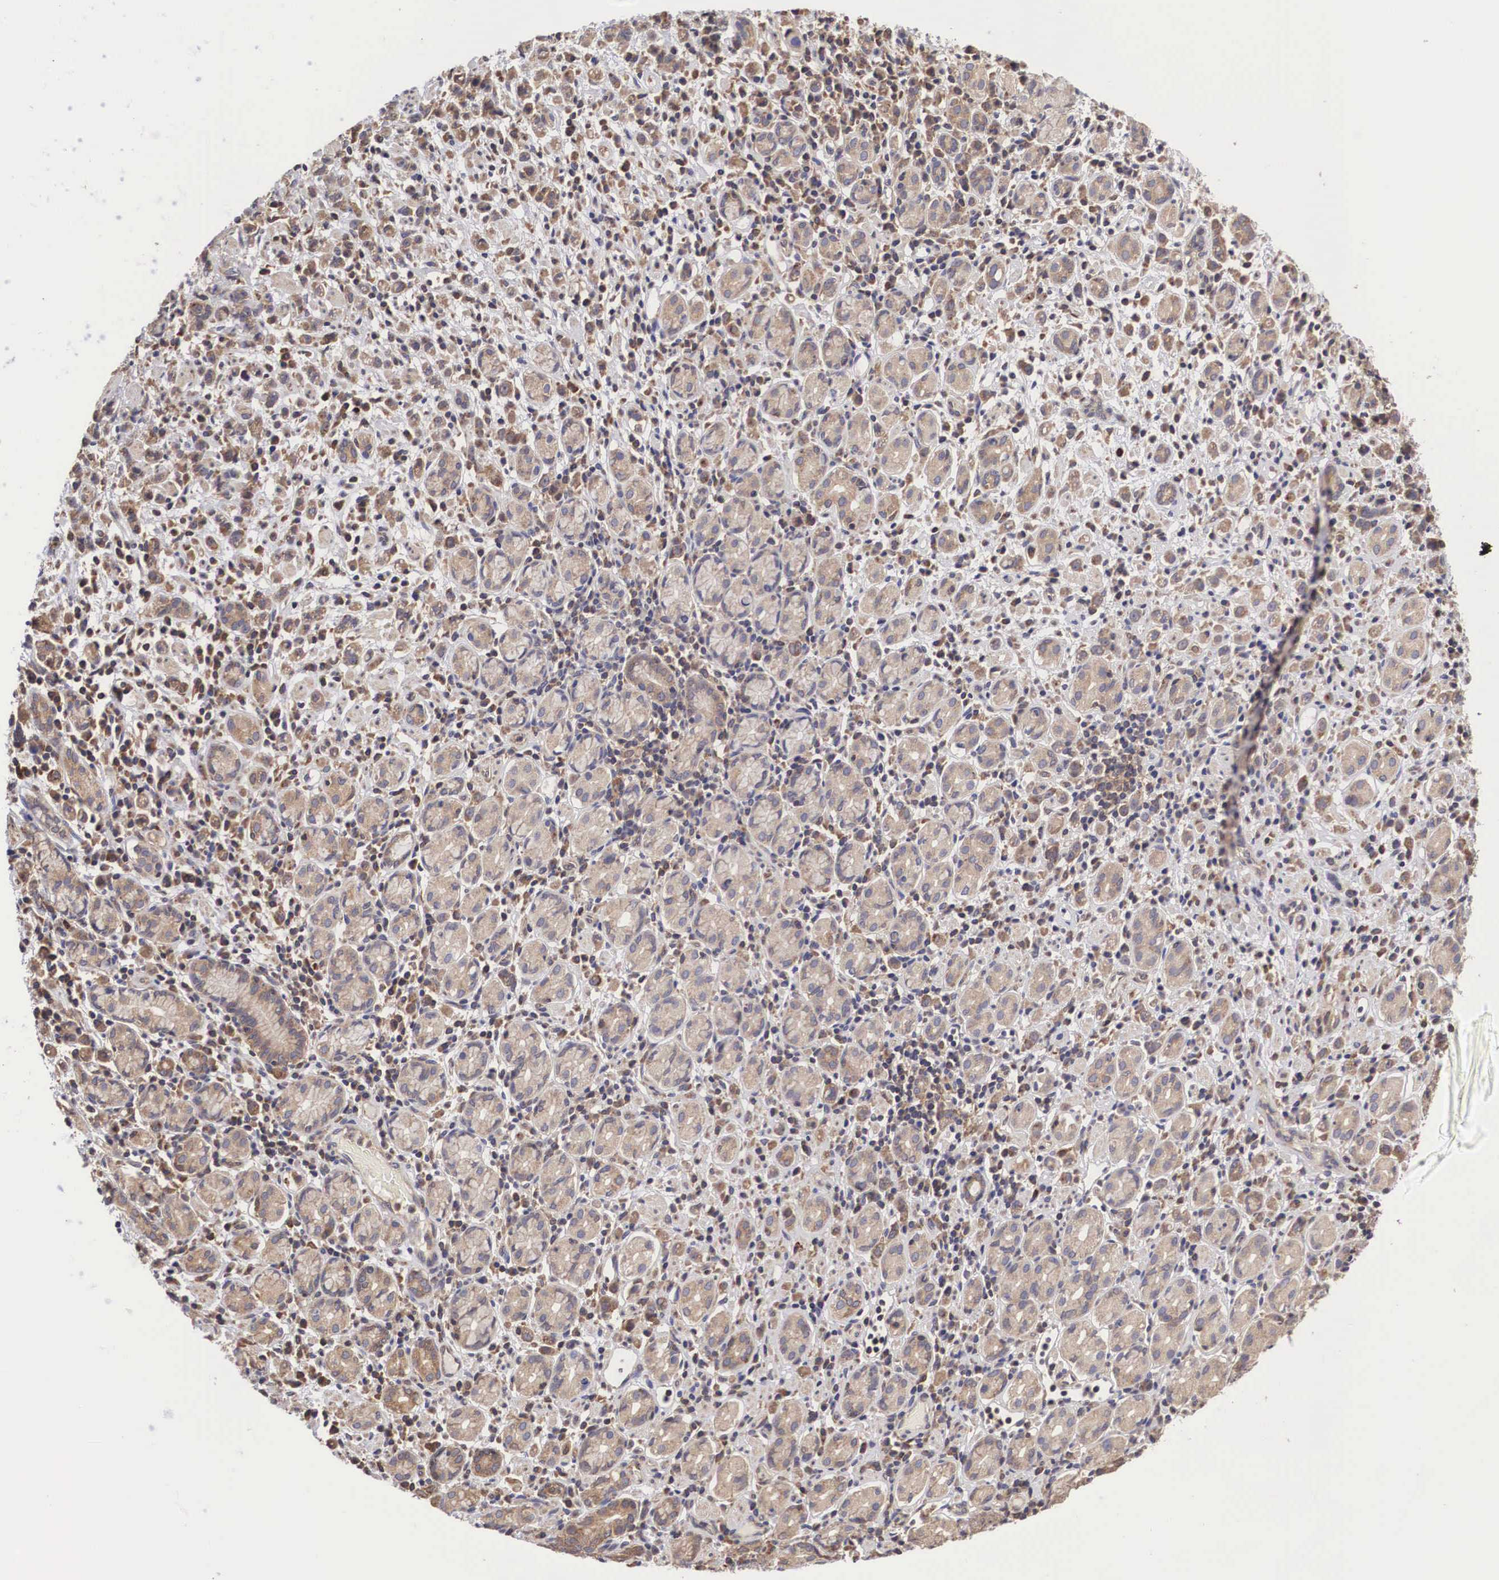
{"staining": {"intensity": "weak", "quantity": ">75%", "location": "cytoplasmic/membranous"}, "tissue": "stomach cancer", "cell_type": "Tumor cells", "image_type": "cancer", "snomed": [{"axis": "morphology", "description": "Adenocarcinoma, NOS"}, {"axis": "topography", "description": "Stomach, lower"}], "caption": "Stomach cancer (adenocarcinoma) stained with a protein marker demonstrates weak staining in tumor cells.", "gene": "DHRS1", "patient": {"sex": "male", "age": 88}}